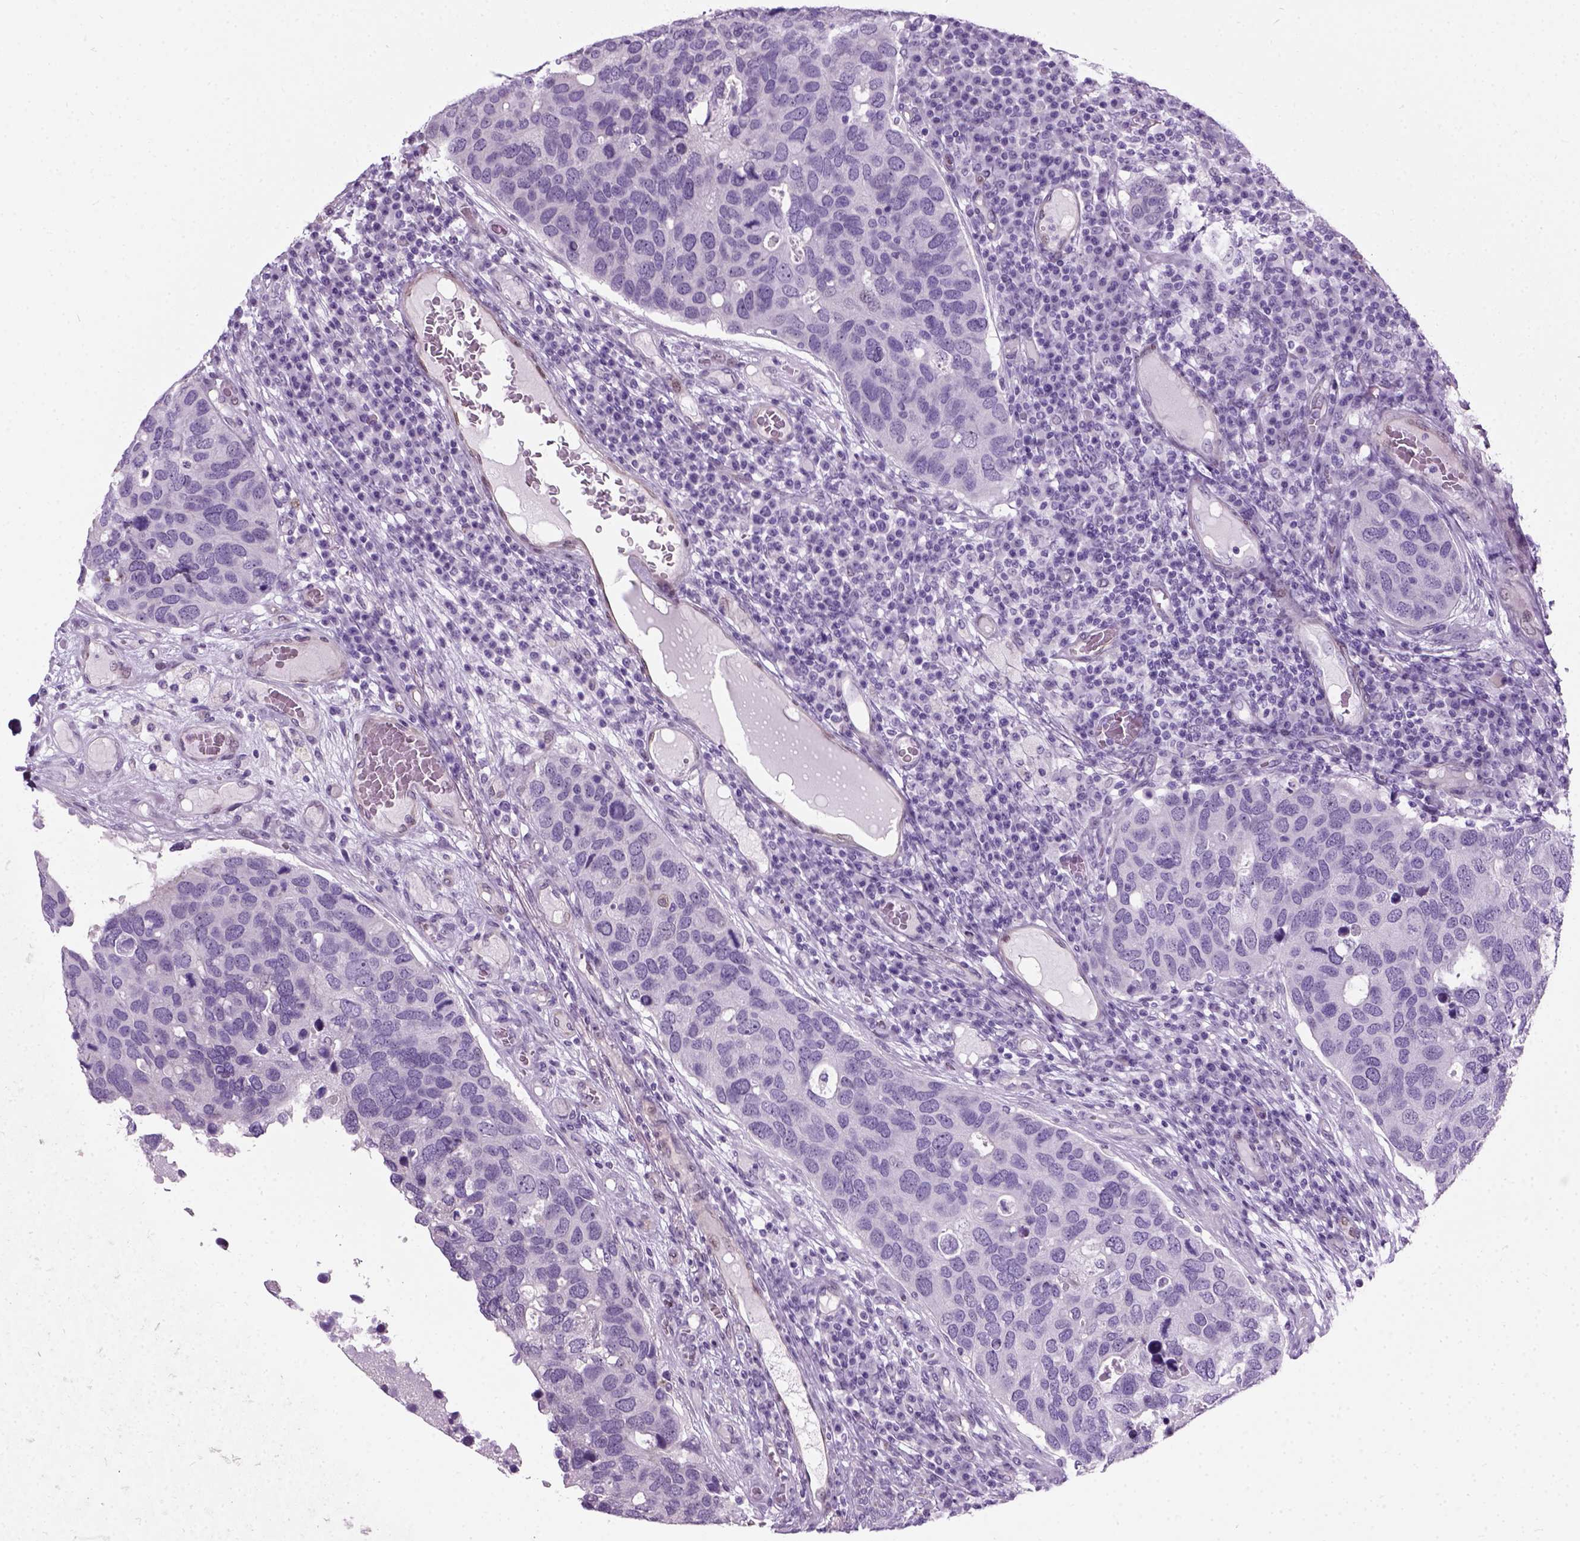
{"staining": {"intensity": "negative", "quantity": "none", "location": "none"}, "tissue": "breast cancer", "cell_type": "Tumor cells", "image_type": "cancer", "snomed": [{"axis": "morphology", "description": "Duct carcinoma"}, {"axis": "topography", "description": "Breast"}], "caption": "DAB immunohistochemical staining of human intraductal carcinoma (breast) exhibits no significant staining in tumor cells. (DAB immunohistochemistry (IHC) with hematoxylin counter stain).", "gene": "AXDND1", "patient": {"sex": "female", "age": 83}}